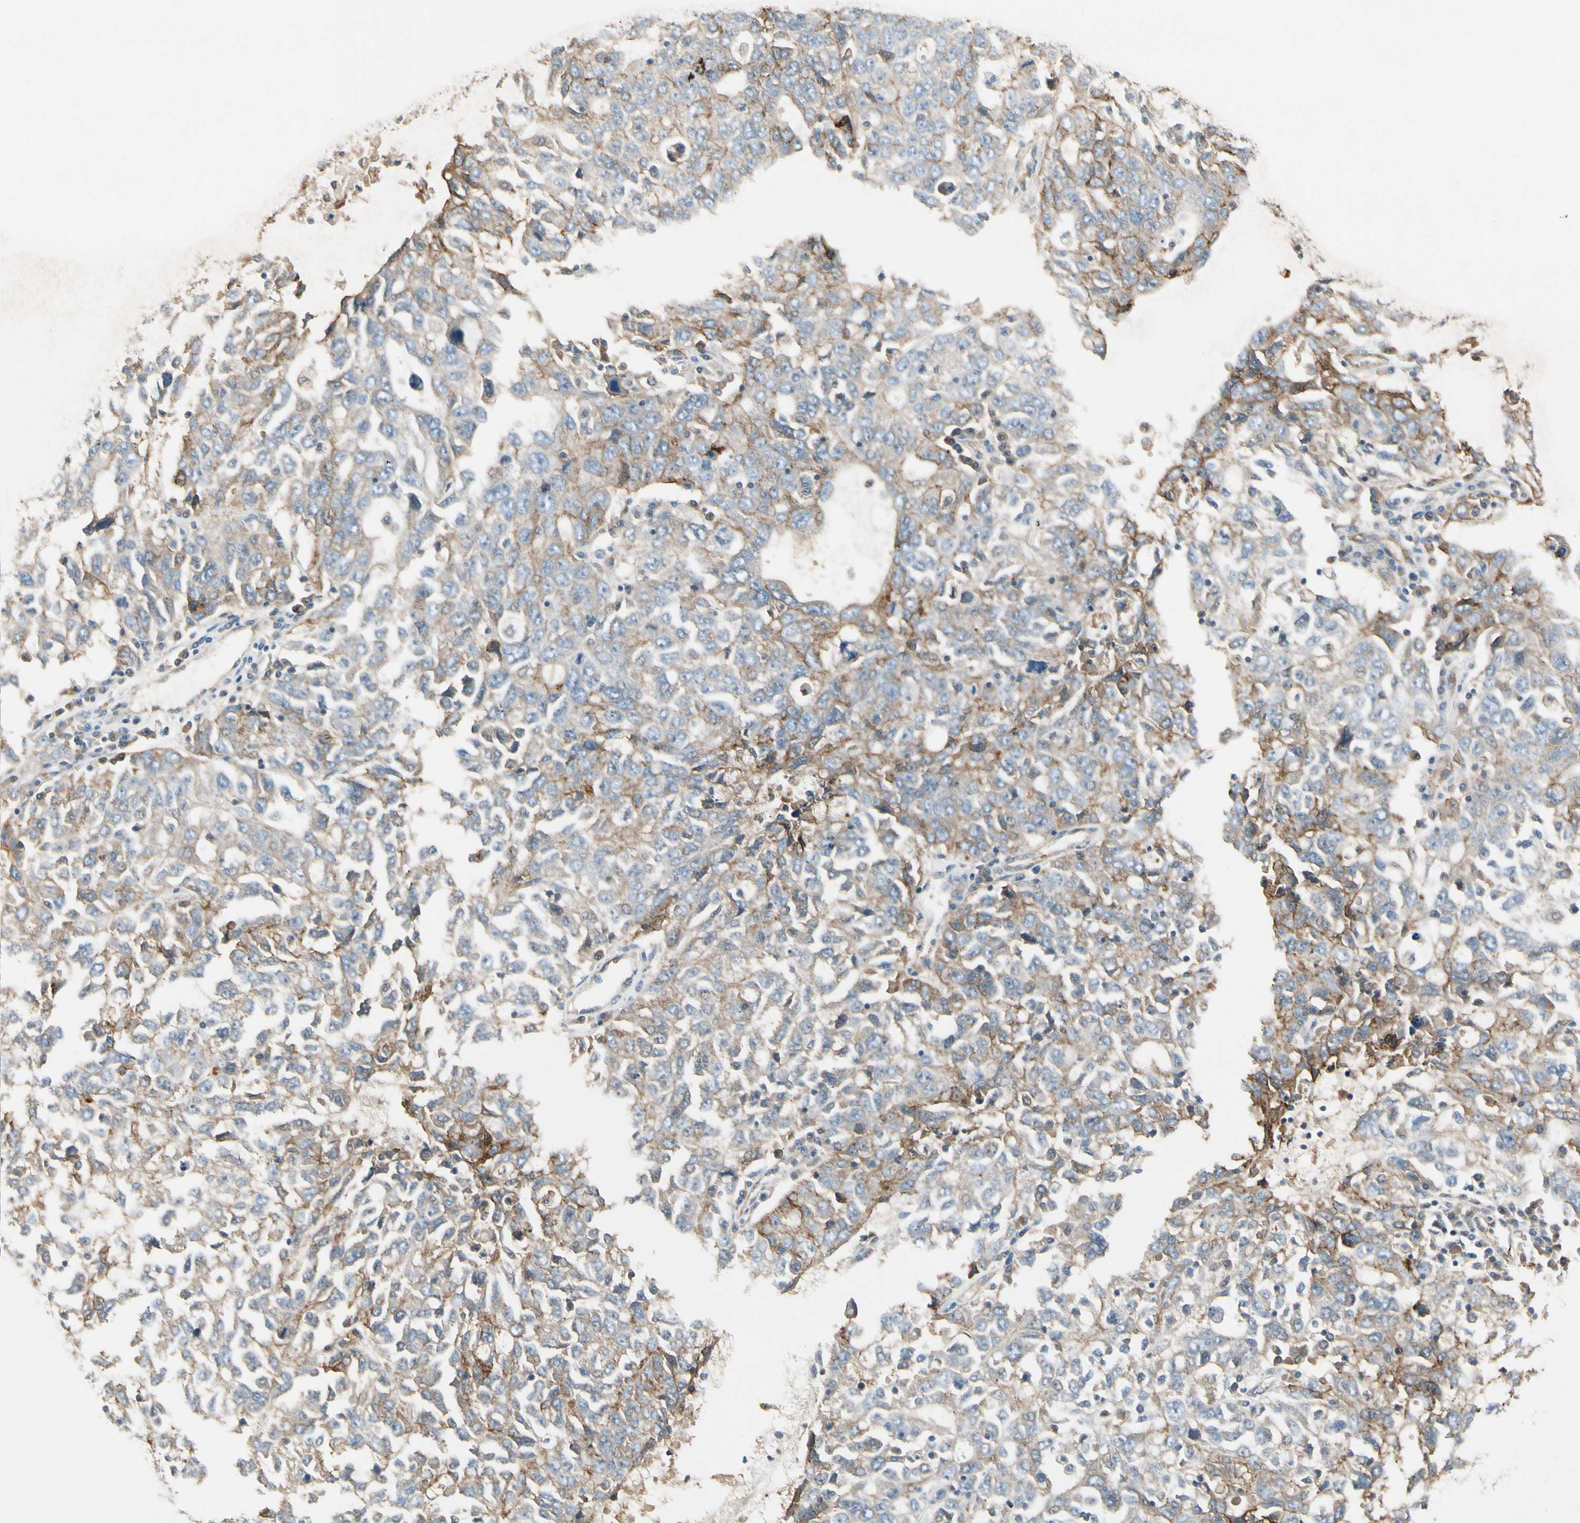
{"staining": {"intensity": "moderate", "quantity": "25%-75%", "location": "cytoplasmic/membranous"}, "tissue": "ovarian cancer", "cell_type": "Tumor cells", "image_type": "cancer", "snomed": [{"axis": "morphology", "description": "Carcinoma, endometroid"}, {"axis": "topography", "description": "Ovary"}], "caption": "Protein positivity by IHC displays moderate cytoplasmic/membranous staining in approximately 25%-75% of tumor cells in ovarian cancer (endometroid carcinoma).", "gene": "ITGA3", "patient": {"sex": "female", "age": 62}}